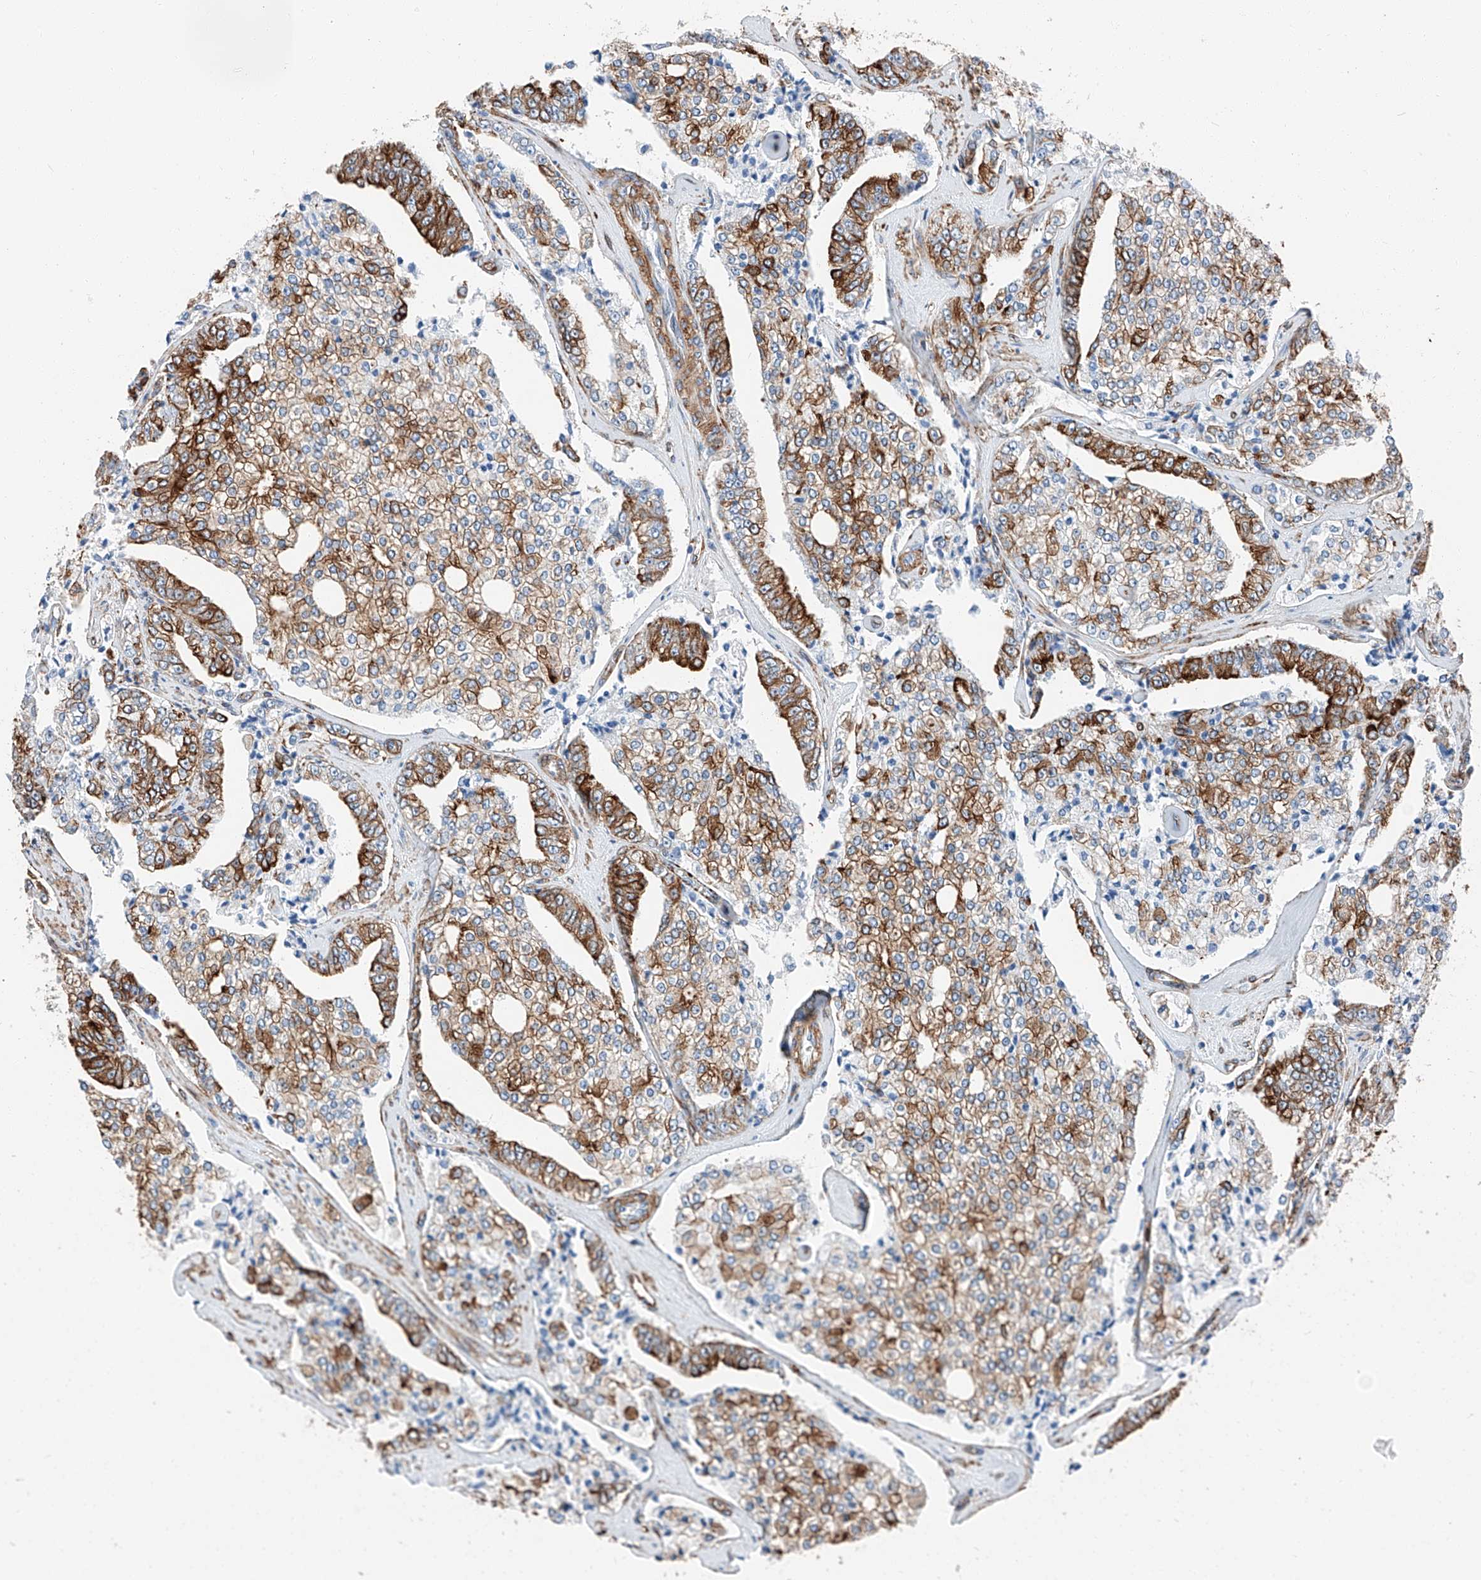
{"staining": {"intensity": "moderate", "quantity": ">75%", "location": "cytoplasmic/membranous"}, "tissue": "prostate cancer", "cell_type": "Tumor cells", "image_type": "cancer", "snomed": [{"axis": "morphology", "description": "Adenocarcinoma, High grade"}, {"axis": "topography", "description": "Prostate"}], "caption": "Moderate cytoplasmic/membranous positivity is identified in about >75% of tumor cells in prostate high-grade adenocarcinoma. (IHC, brightfield microscopy, high magnification).", "gene": "ZNF804A", "patient": {"sex": "male", "age": 71}}